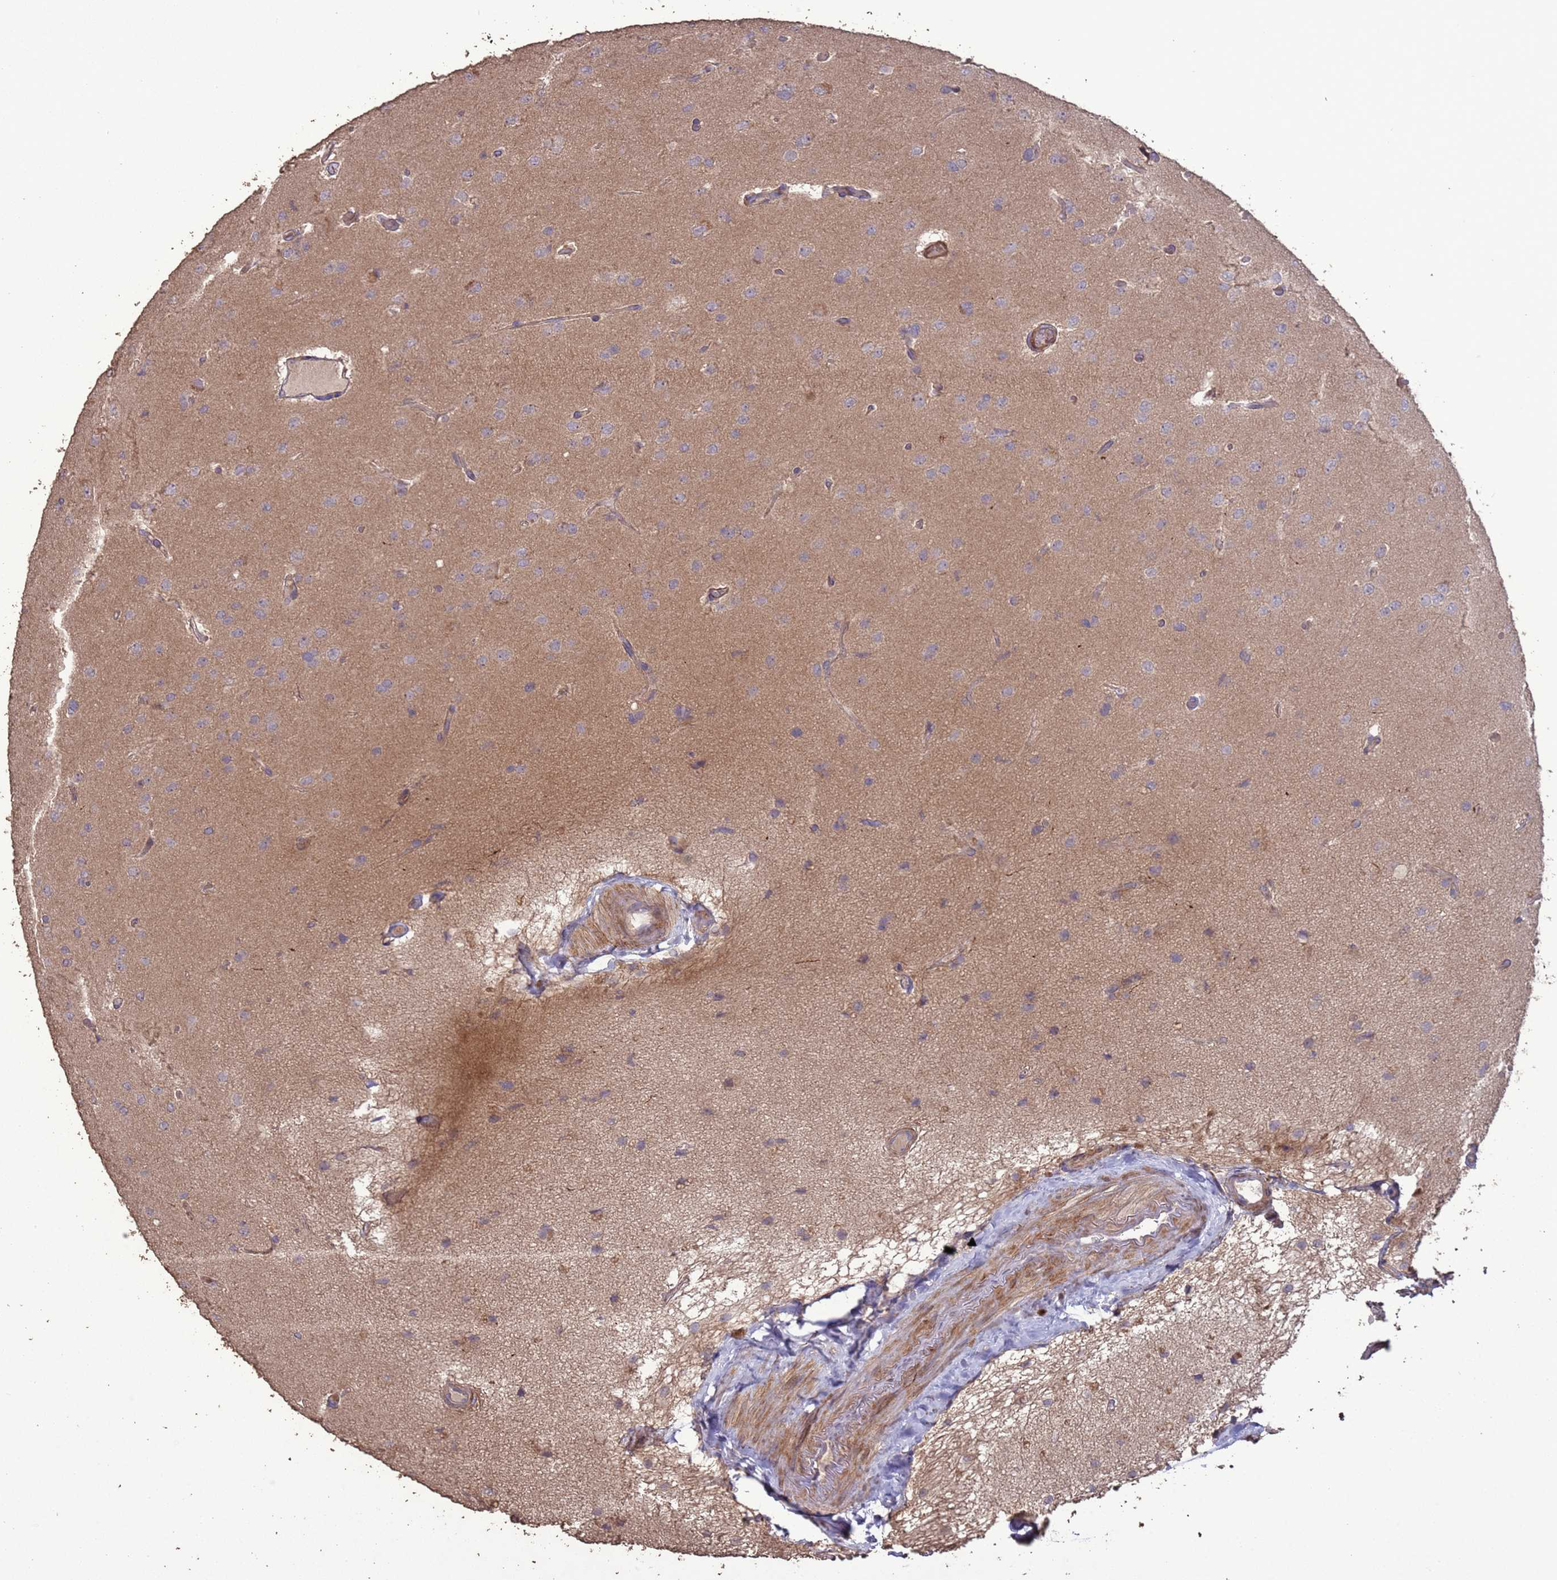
{"staining": {"intensity": "negative", "quantity": "none", "location": "none"}, "tissue": "glioma", "cell_type": "Tumor cells", "image_type": "cancer", "snomed": [{"axis": "morphology", "description": "Glioma, malignant, High grade"}, {"axis": "topography", "description": "Brain"}], "caption": "Image shows no significant protein positivity in tumor cells of glioma.", "gene": "SLC9B2", "patient": {"sex": "male", "age": 77}}